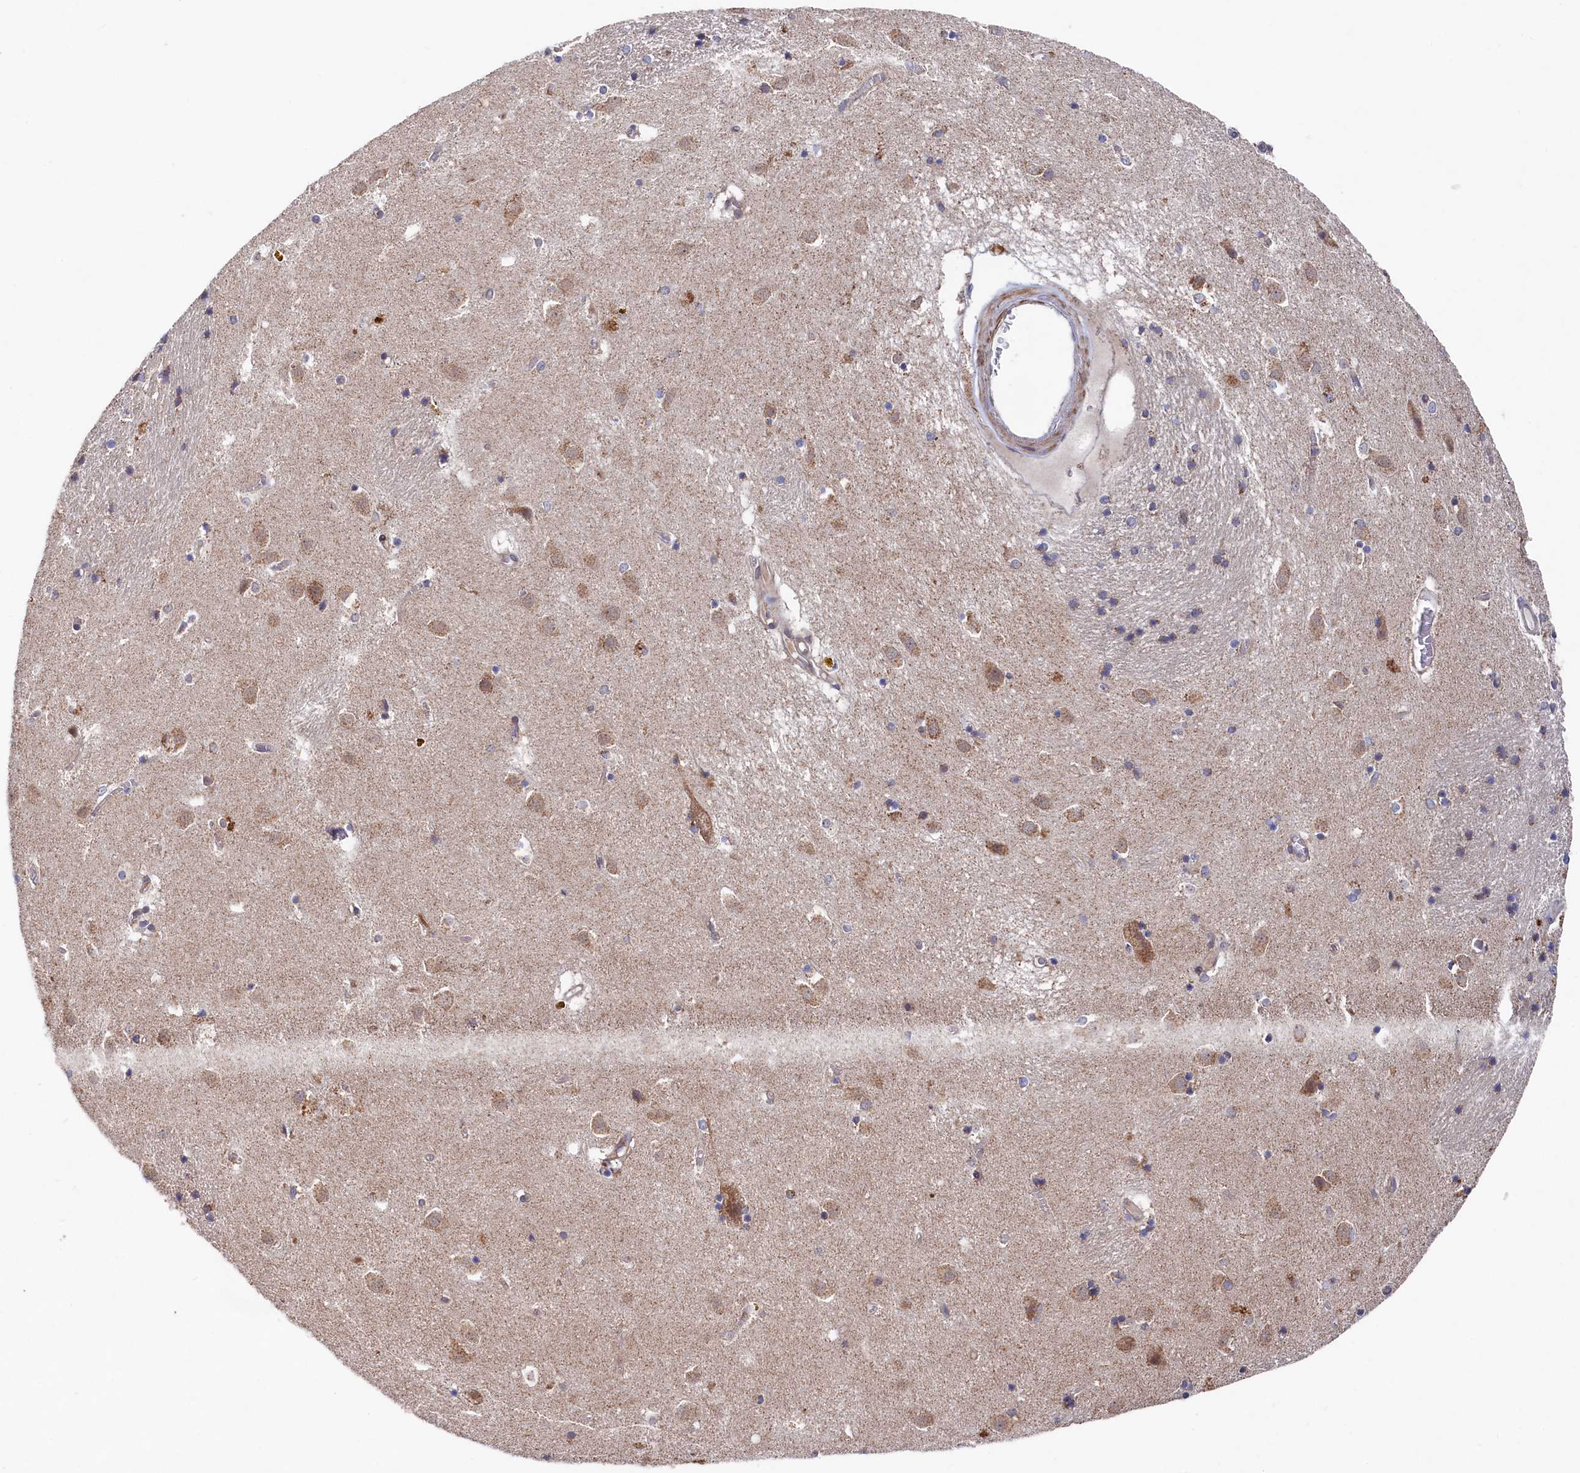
{"staining": {"intensity": "moderate", "quantity": "<25%", "location": "cytoplasmic/membranous"}, "tissue": "caudate", "cell_type": "Glial cells", "image_type": "normal", "snomed": [{"axis": "morphology", "description": "Normal tissue, NOS"}, {"axis": "topography", "description": "Lateral ventricle wall"}], "caption": "Benign caudate displays moderate cytoplasmic/membranous expression in about <25% of glial cells.", "gene": "CHCHD1", "patient": {"sex": "male", "age": 70}}